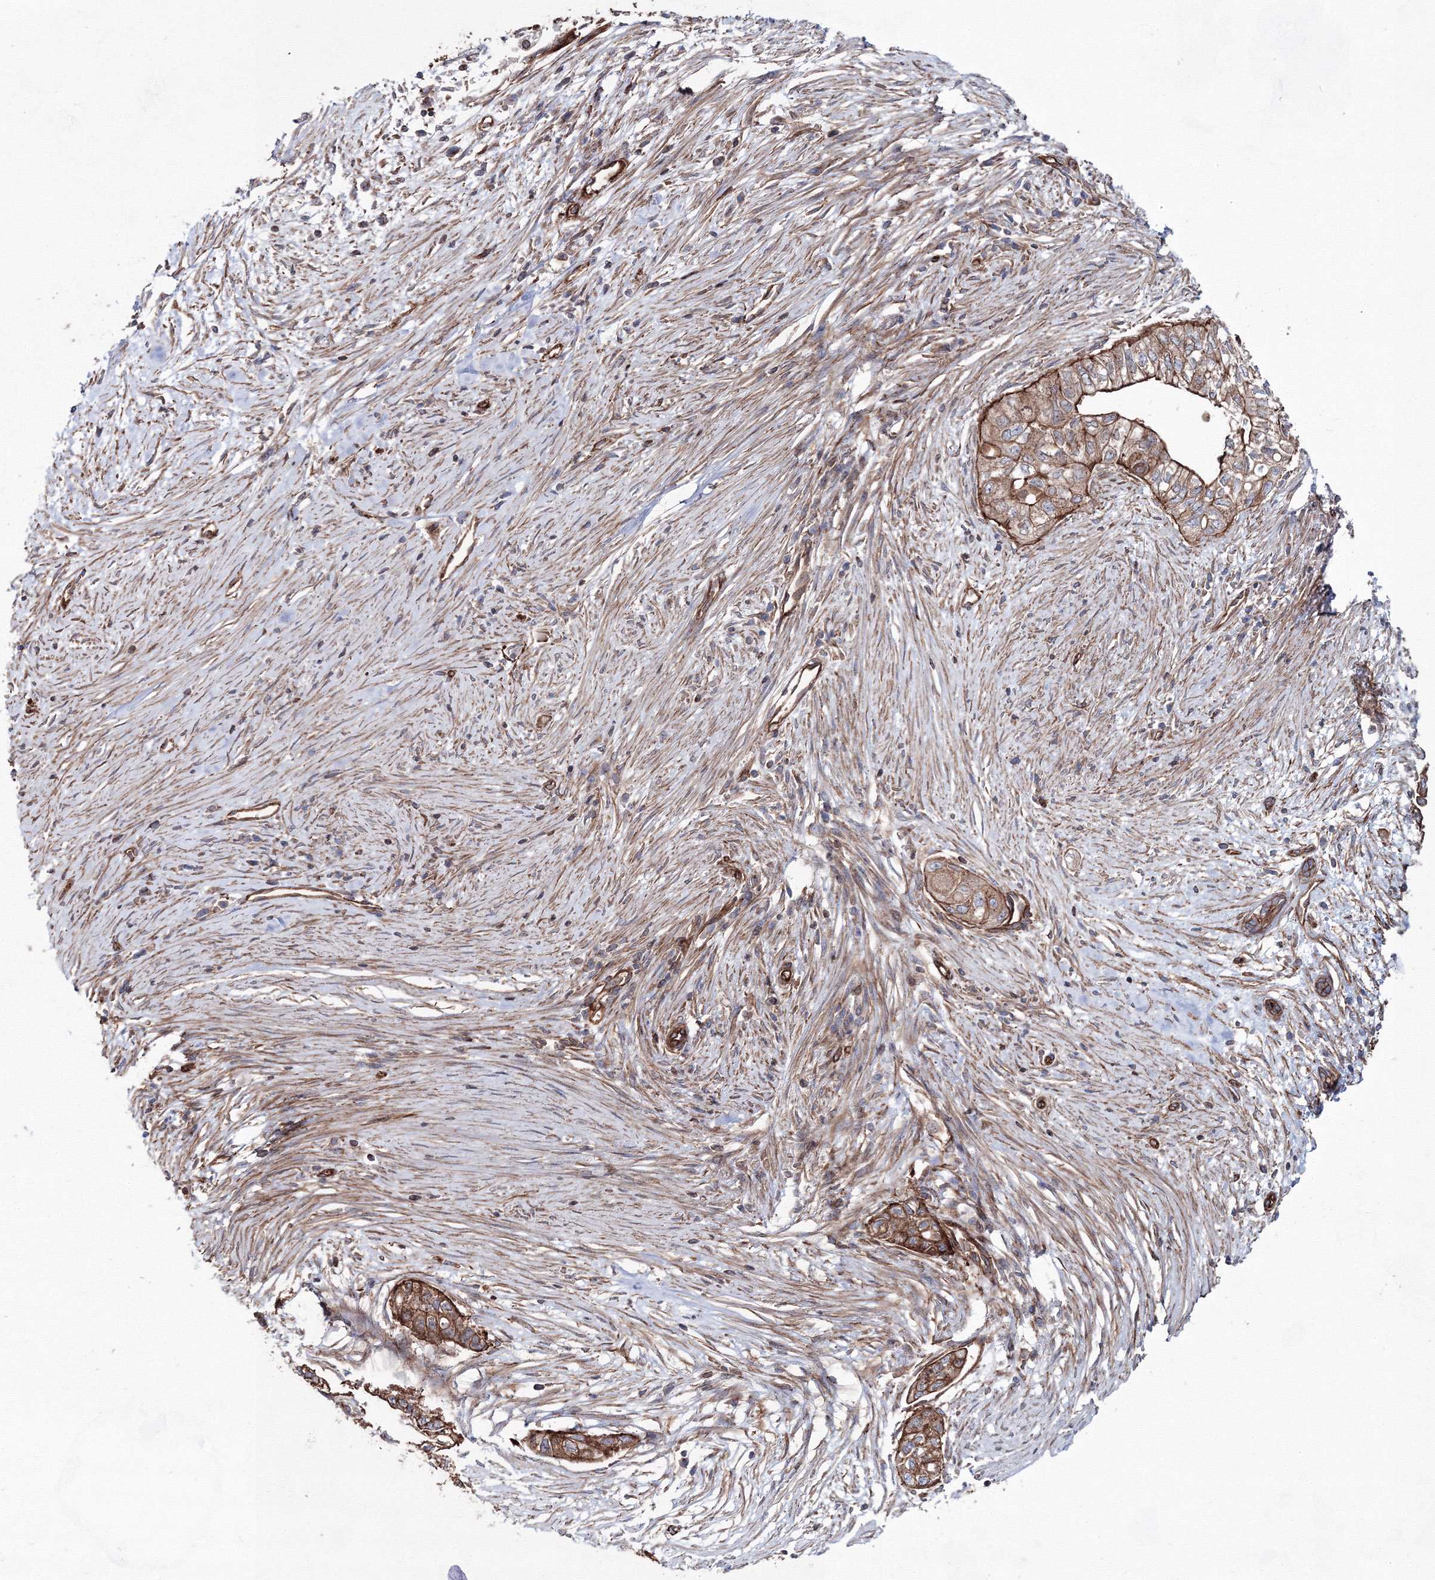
{"staining": {"intensity": "moderate", "quantity": ">75%", "location": "cytoplasmic/membranous"}, "tissue": "pancreatic cancer", "cell_type": "Tumor cells", "image_type": "cancer", "snomed": [{"axis": "morphology", "description": "Adenocarcinoma, NOS"}, {"axis": "topography", "description": "Pancreas"}], "caption": "Protein staining displays moderate cytoplasmic/membranous expression in approximately >75% of tumor cells in adenocarcinoma (pancreatic). (IHC, brightfield microscopy, high magnification).", "gene": "ANKRD37", "patient": {"sex": "male", "age": 72}}